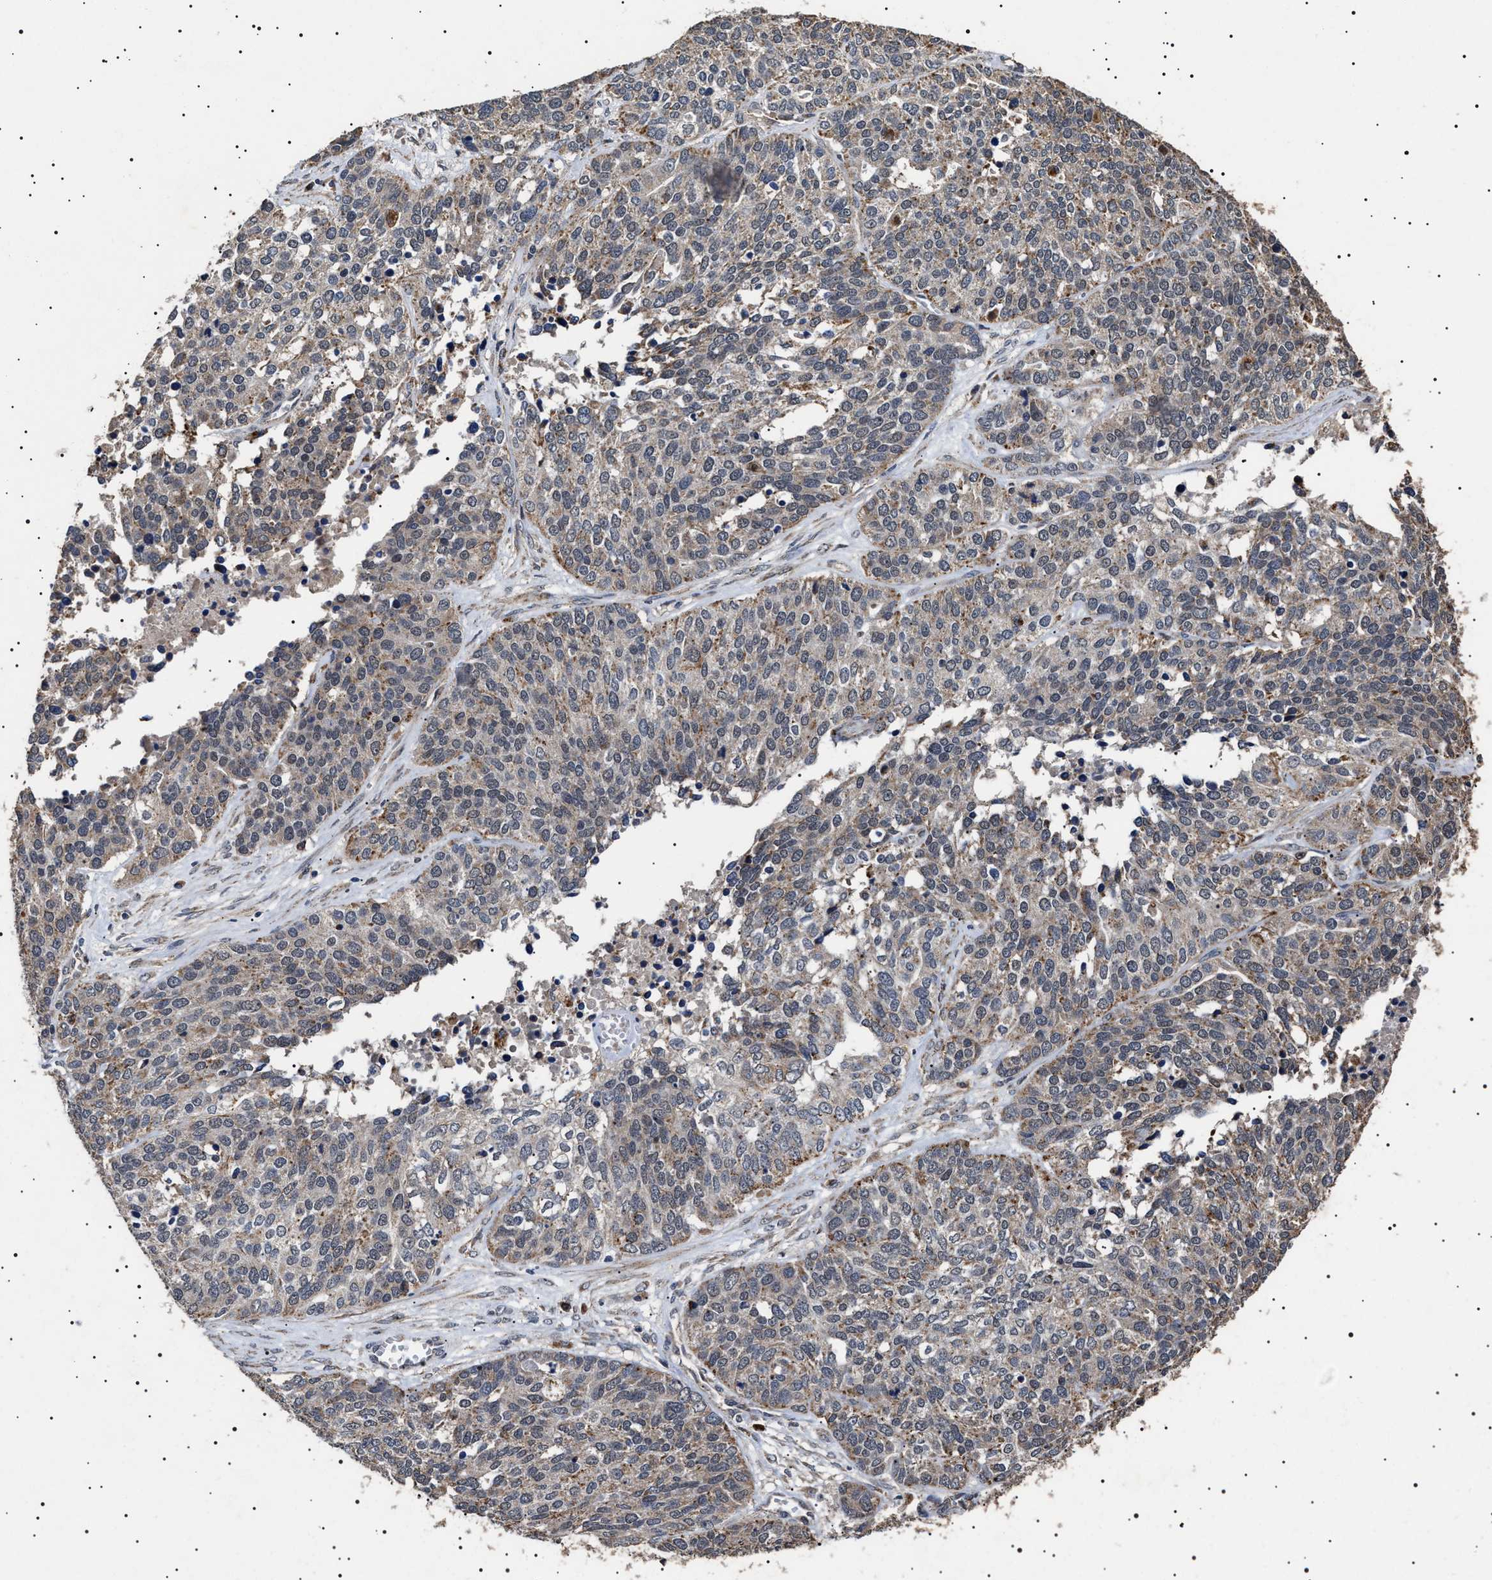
{"staining": {"intensity": "weak", "quantity": "<25%", "location": "cytoplasmic/membranous"}, "tissue": "ovarian cancer", "cell_type": "Tumor cells", "image_type": "cancer", "snomed": [{"axis": "morphology", "description": "Cystadenocarcinoma, serous, NOS"}, {"axis": "topography", "description": "Ovary"}], "caption": "An image of human ovarian cancer (serous cystadenocarcinoma) is negative for staining in tumor cells.", "gene": "RAB34", "patient": {"sex": "female", "age": 44}}